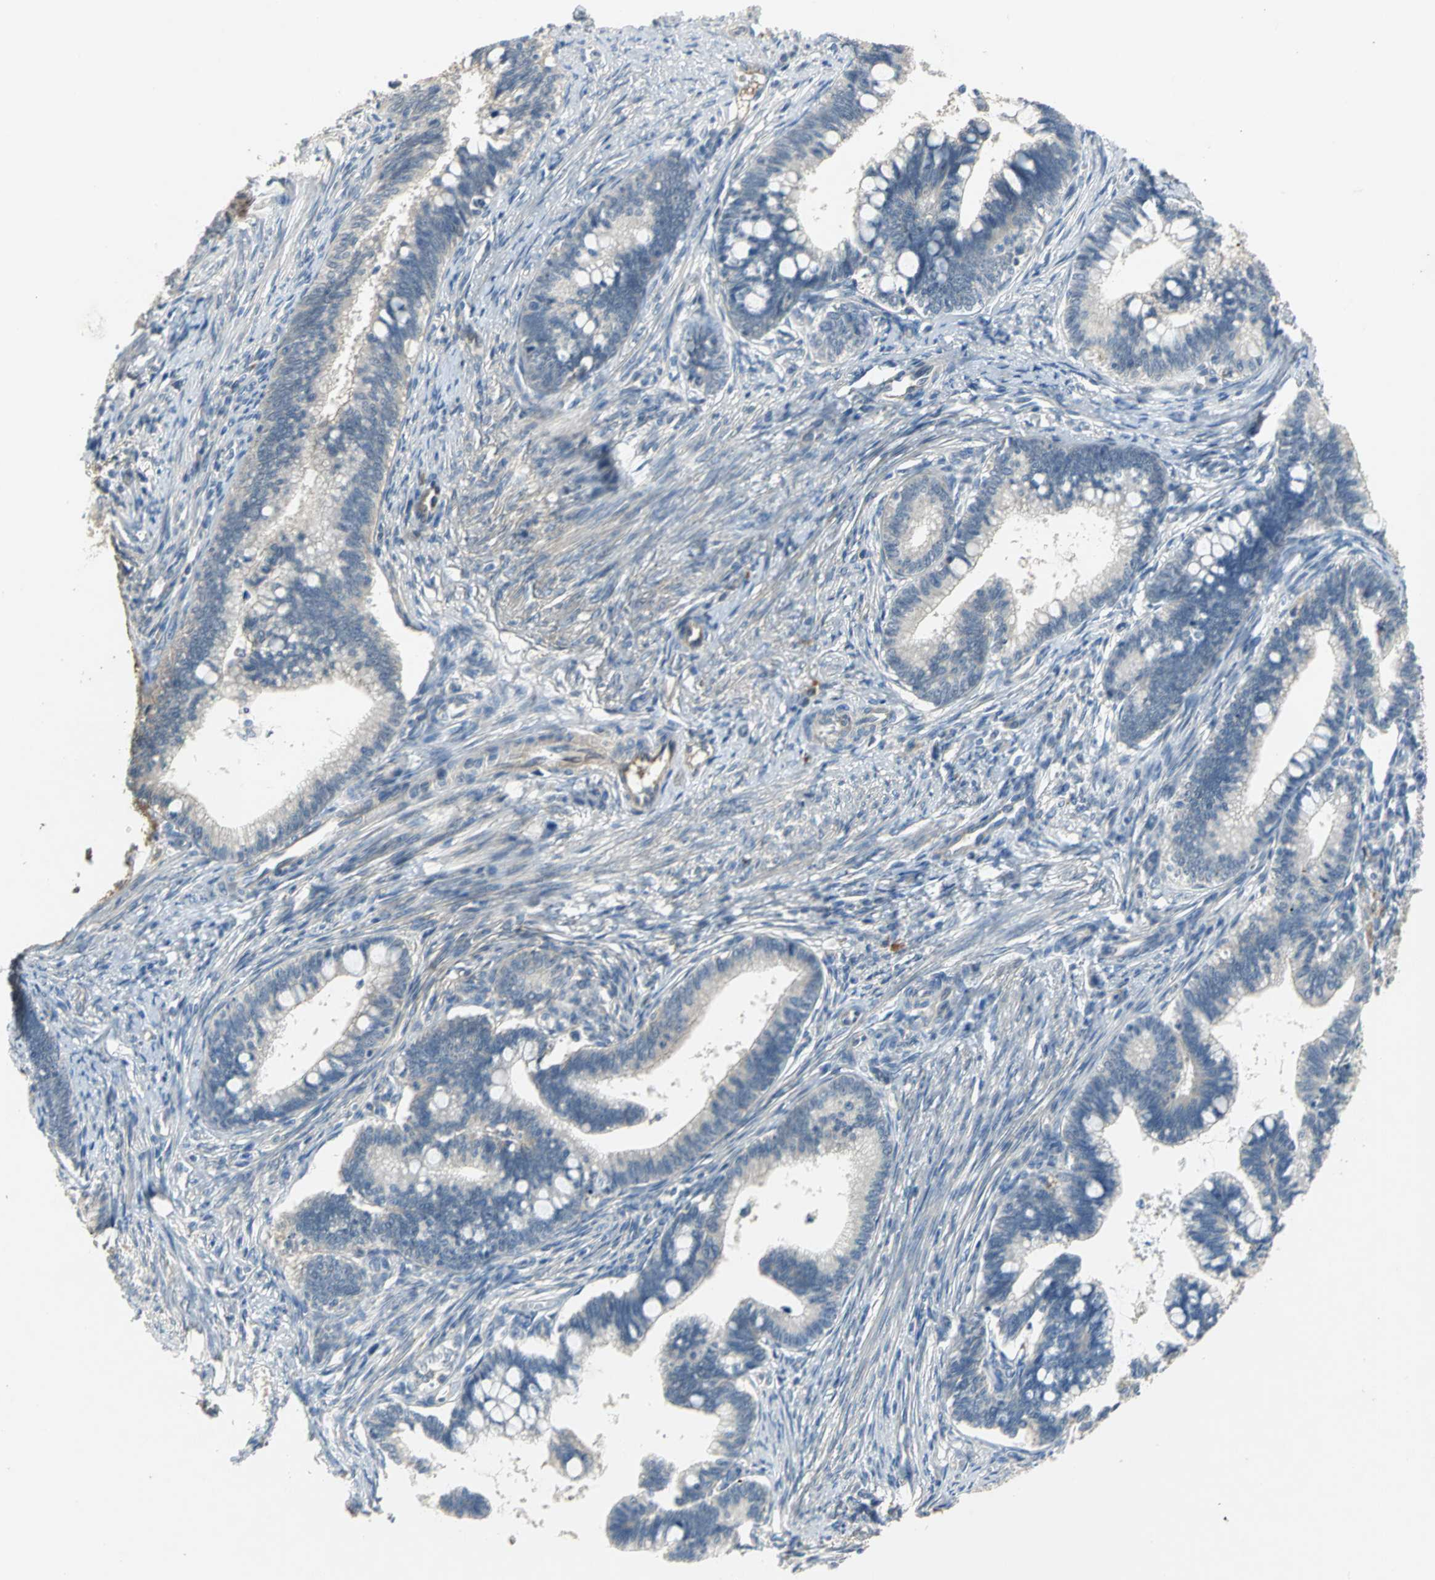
{"staining": {"intensity": "negative", "quantity": "none", "location": "none"}, "tissue": "cervical cancer", "cell_type": "Tumor cells", "image_type": "cancer", "snomed": [{"axis": "morphology", "description": "Adenocarcinoma, NOS"}, {"axis": "topography", "description": "Cervix"}], "caption": "The image demonstrates no staining of tumor cells in cervical cancer.", "gene": "IL17RB", "patient": {"sex": "female", "age": 36}}